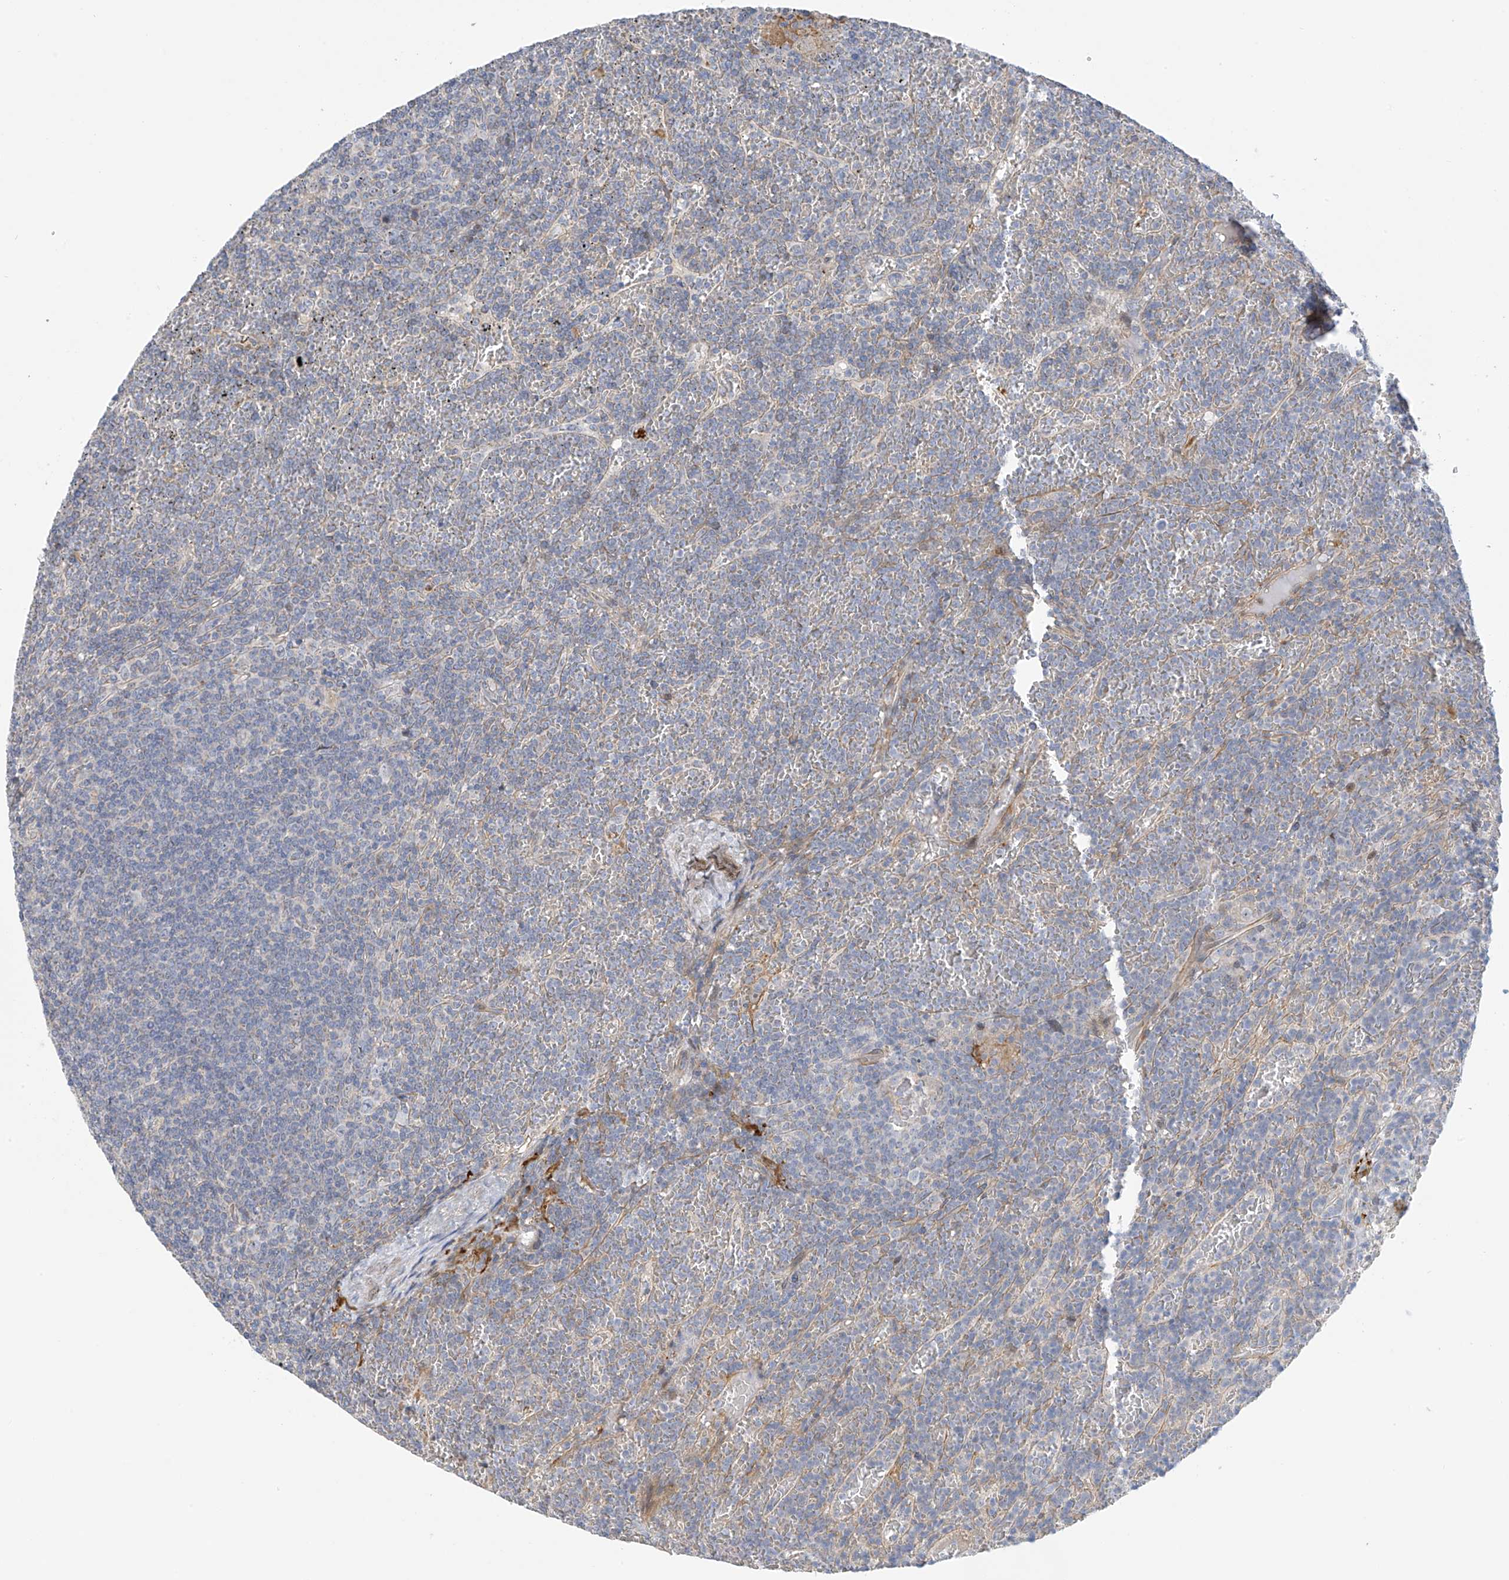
{"staining": {"intensity": "negative", "quantity": "none", "location": "none"}, "tissue": "lymphoma", "cell_type": "Tumor cells", "image_type": "cancer", "snomed": [{"axis": "morphology", "description": "Malignant lymphoma, non-Hodgkin's type, Low grade"}, {"axis": "topography", "description": "Spleen"}], "caption": "Human low-grade malignant lymphoma, non-Hodgkin's type stained for a protein using IHC exhibits no positivity in tumor cells.", "gene": "ZNF641", "patient": {"sex": "female", "age": 19}}